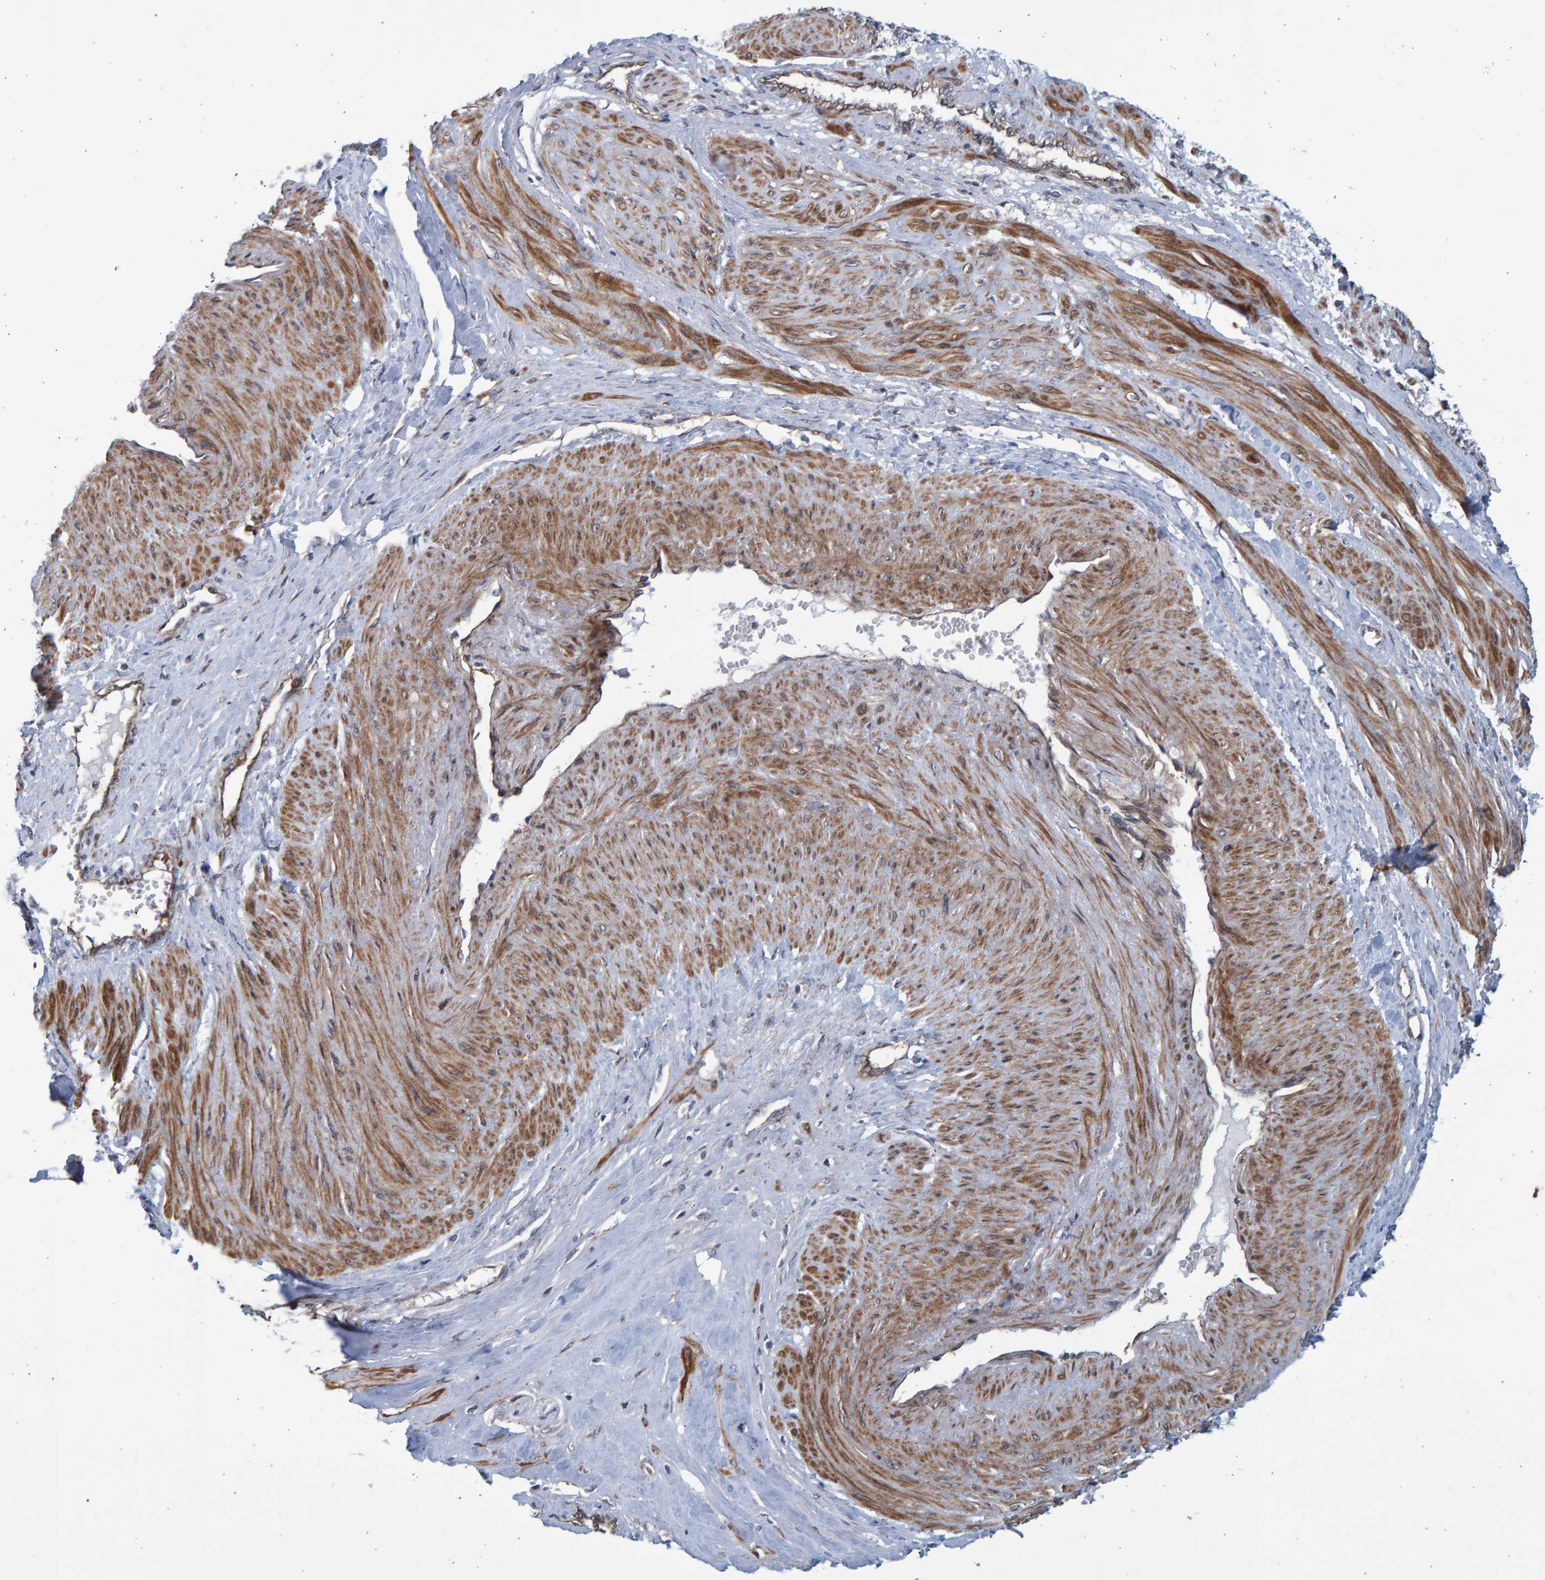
{"staining": {"intensity": "moderate", "quantity": ">75%", "location": "cytoplasmic/membranous"}, "tissue": "smooth muscle", "cell_type": "Smooth muscle cells", "image_type": "normal", "snomed": [{"axis": "morphology", "description": "Normal tissue, NOS"}, {"axis": "topography", "description": "Endometrium"}], "caption": "This histopathology image exhibits immunohistochemistry (IHC) staining of unremarkable smooth muscle, with medium moderate cytoplasmic/membranous staining in about >75% of smooth muscle cells.", "gene": "LRBA", "patient": {"sex": "female", "age": 33}}